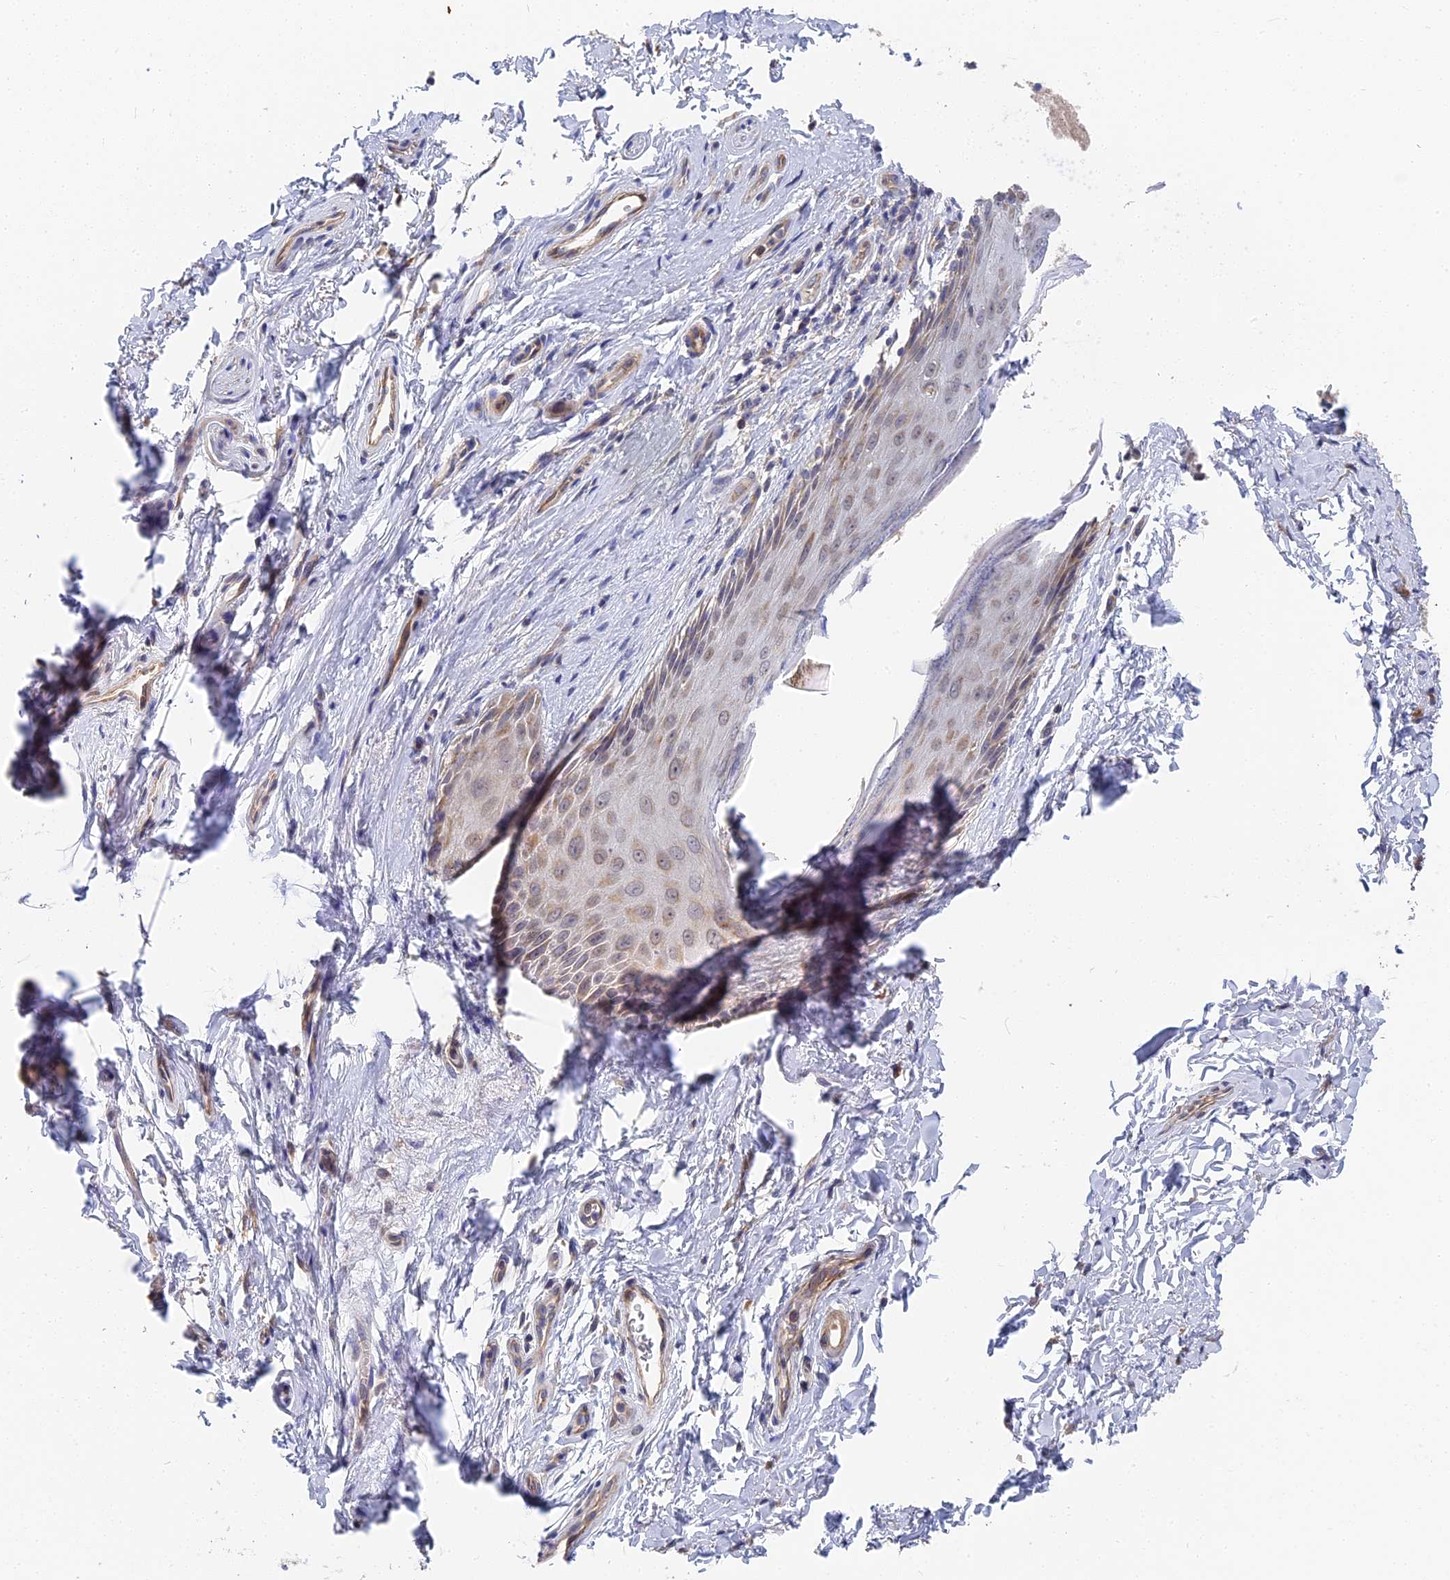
{"staining": {"intensity": "weak", "quantity": "<25%", "location": "cytoplasmic/membranous"}, "tissue": "skin", "cell_type": "Epidermal cells", "image_type": "normal", "snomed": [{"axis": "morphology", "description": "Normal tissue, NOS"}, {"axis": "topography", "description": "Anal"}], "caption": "Immunohistochemistry (IHC) of normal skin demonstrates no positivity in epidermal cells.", "gene": "CCDC113", "patient": {"sex": "male", "age": 44}}